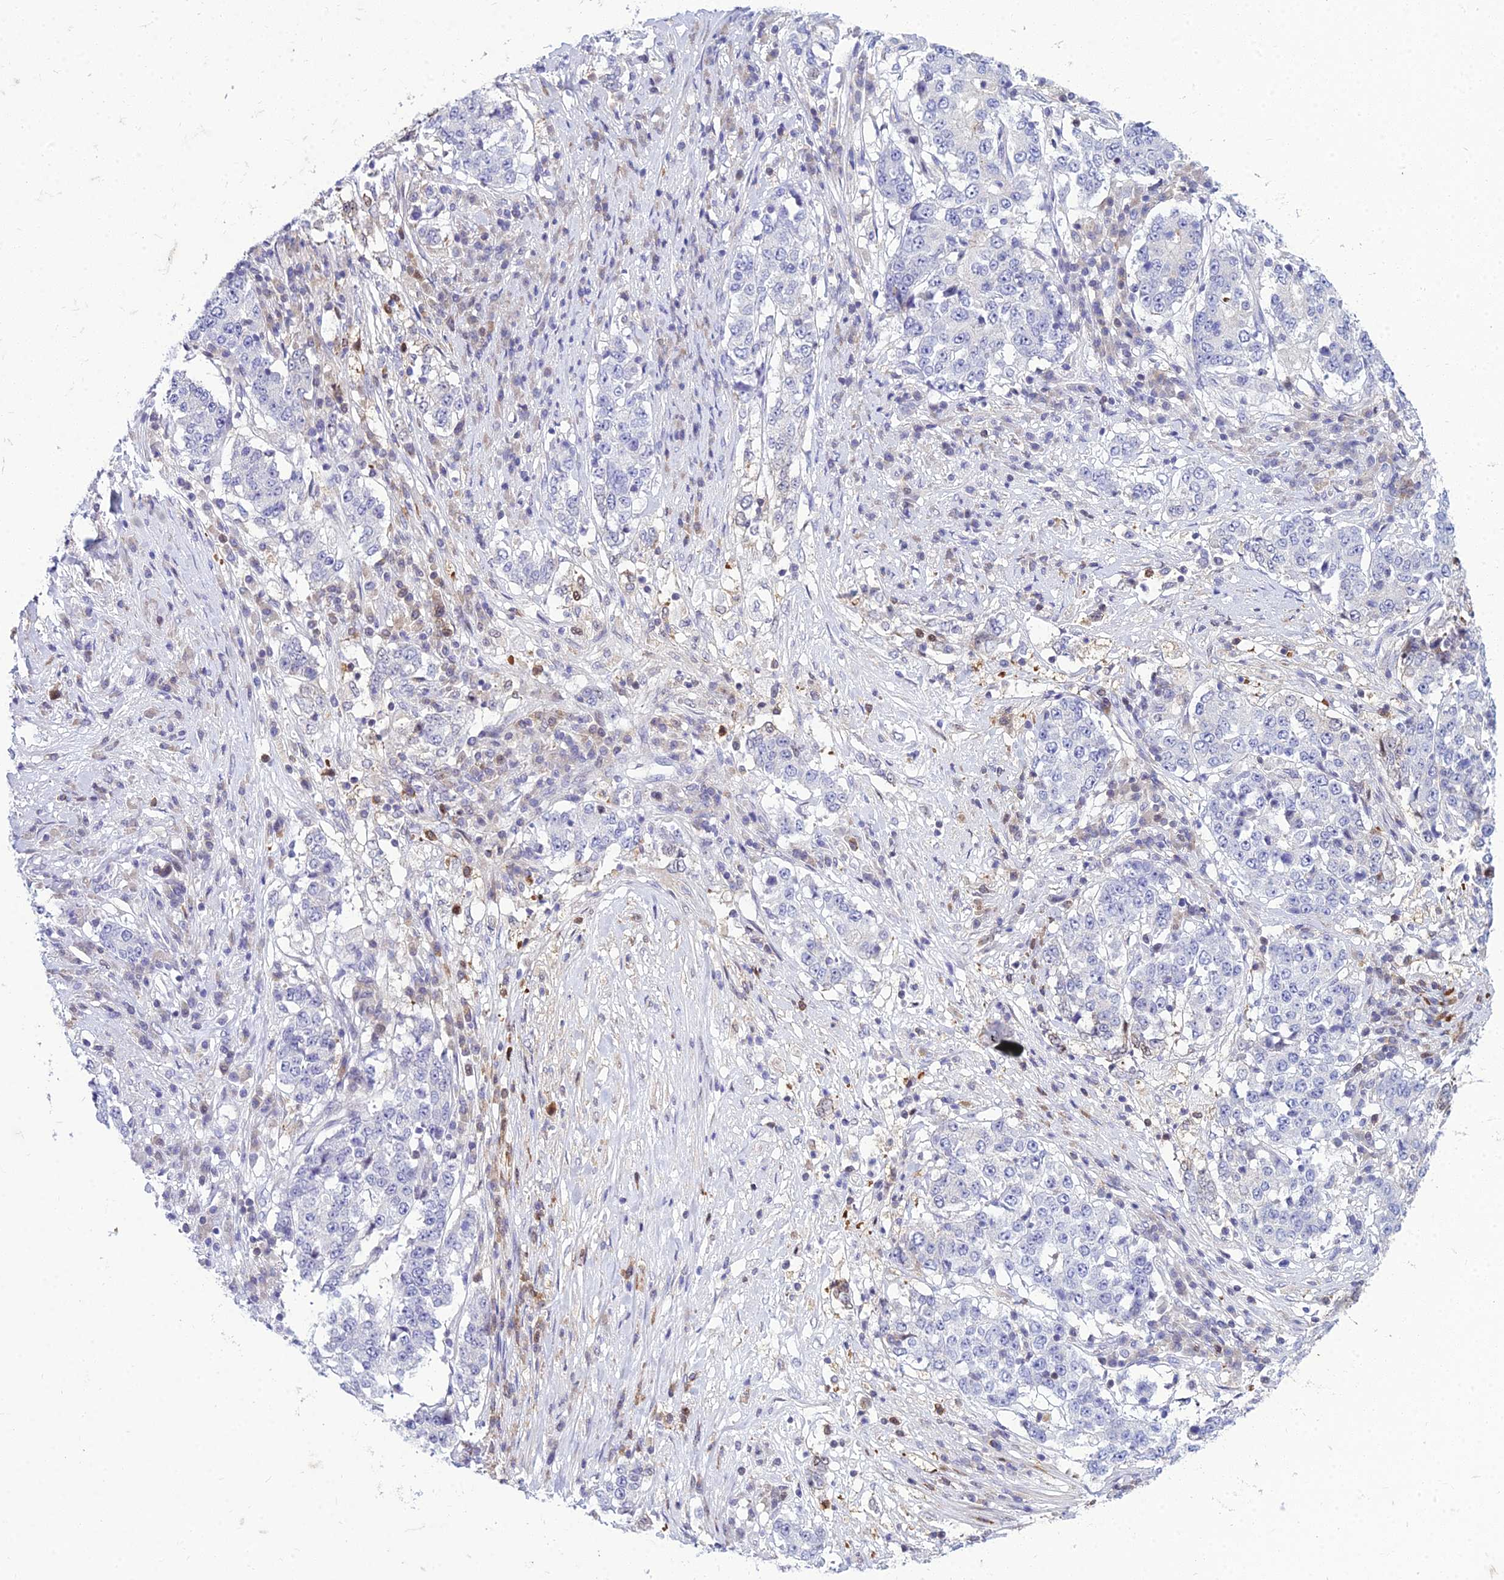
{"staining": {"intensity": "negative", "quantity": "none", "location": "none"}, "tissue": "stomach cancer", "cell_type": "Tumor cells", "image_type": "cancer", "snomed": [{"axis": "morphology", "description": "Adenocarcinoma, NOS"}, {"axis": "topography", "description": "Stomach"}], "caption": "Adenocarcinoma (stomach) was stained to show a protein in brown. There is no significant positivity in tumor cells.", "gene": "ZMIZ1", "patient": {"sex": "male", "age": 59}}